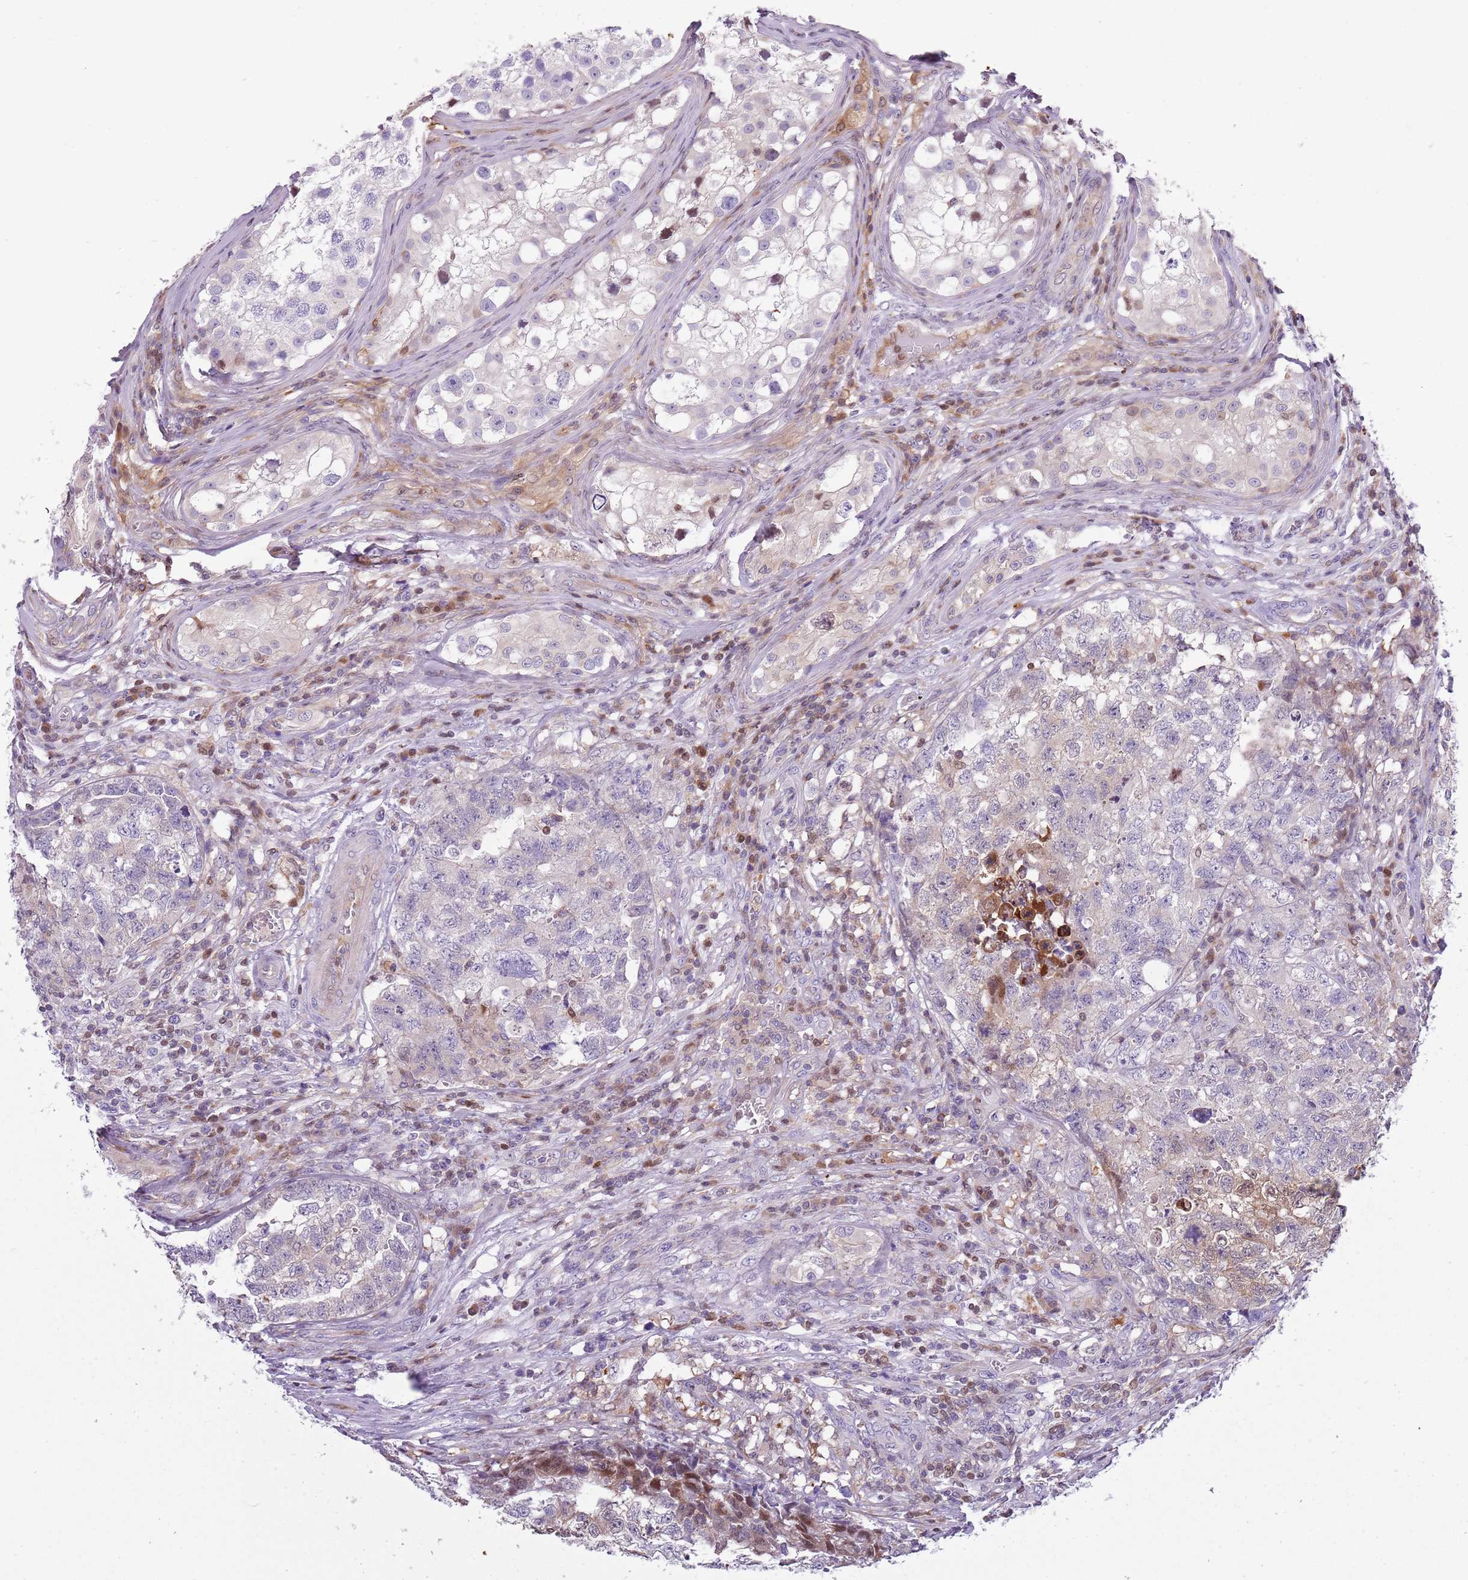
{"staining": {"intensity": "weak", "quantity": "<25%", "location": "cytoplasmic/membranous"}, "tissue": "testis cancer", "cell_type": "Tumor cells", "image_type": "cancer", "snomed": [{"axis": "morphology", "description": "Carcinoma, Embryonal, NOS"}, {"axis": "topography", "description": "Testis"}], "caption": "Immunohistochemistry of embryonal carcinoma (testis) demonstrates no positivity in tumor cells.", "gene": "NBPF6", "patient": {"sex": "male", "age": 31}}